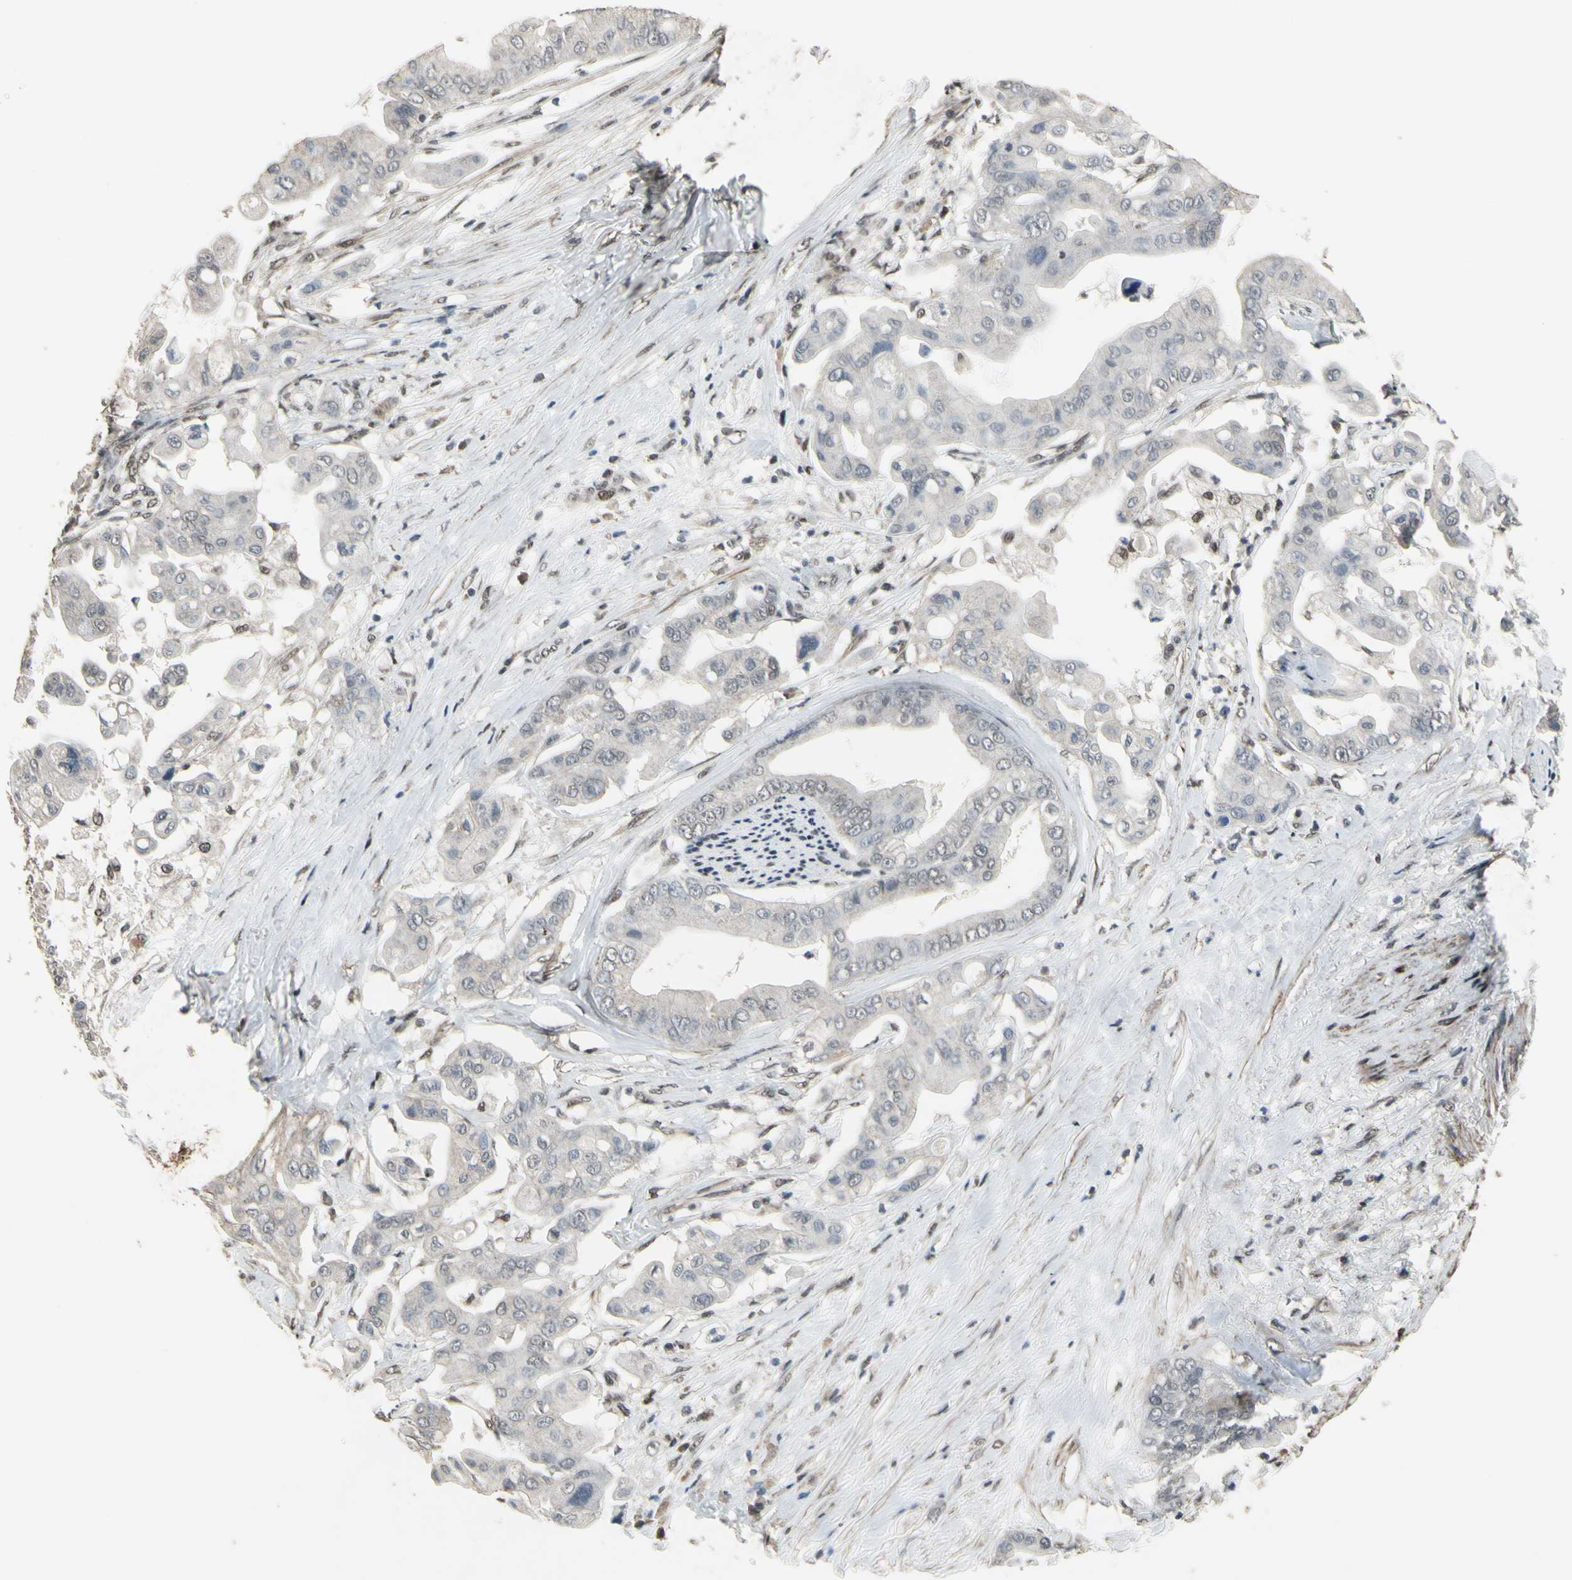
{"staining": {"intensity": "negative", "quantity": "none", "location": "none"}, "tissue": "pancreatic cancer", "cell_type": "Tumor cells", "image_type": "cancer", "snomed": [{"axis": "morphology", "description": "Adenocarcinoma, NOS"}, {"axis": "topography", "description": "Pancreas"}], "caption": "Tumor cells show no significant staining in pancreatic adenocarcinoma.", "gene": "ZNF174", "patient": {"sex": "female", "age": 75}}